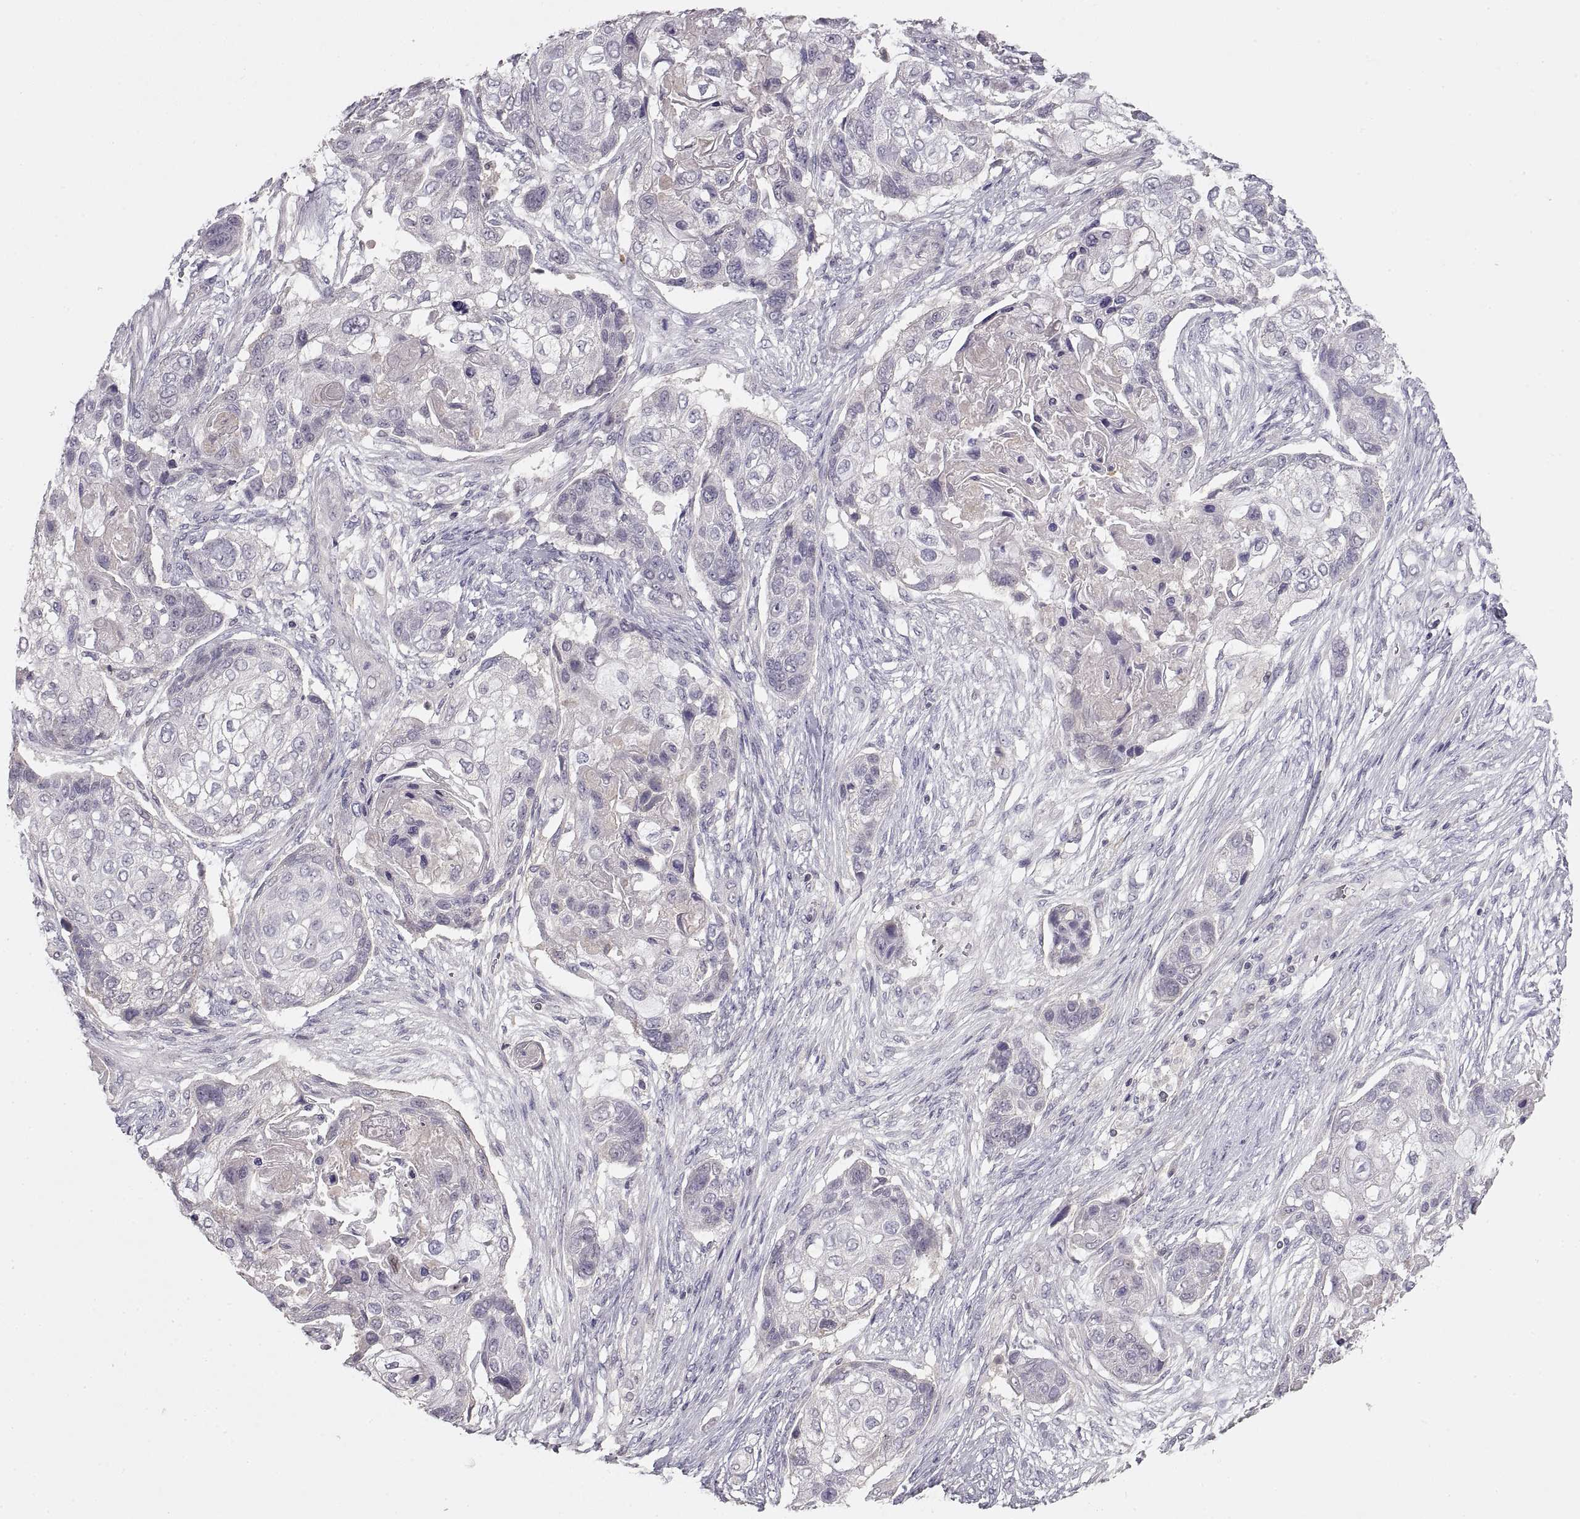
{"staining": {"intensity": "negative", "quantity": "none", "location": "none"}, "tissue": "lung cancer", "cell_type": "Tumor cells", "image_type": "cancer", "snomed": [{"axis": "morphology", "description": "Squamous cell carcinoma, NOS"}, {"axis": "topography", "description": "Lung"}], "caption": "Immunohistochemistry of squamous cell carcinoma (lung) demonstrates no expression in tumor cells.", "gene": "ADAM11", "patient": {"sex": "male", "age": 69}}